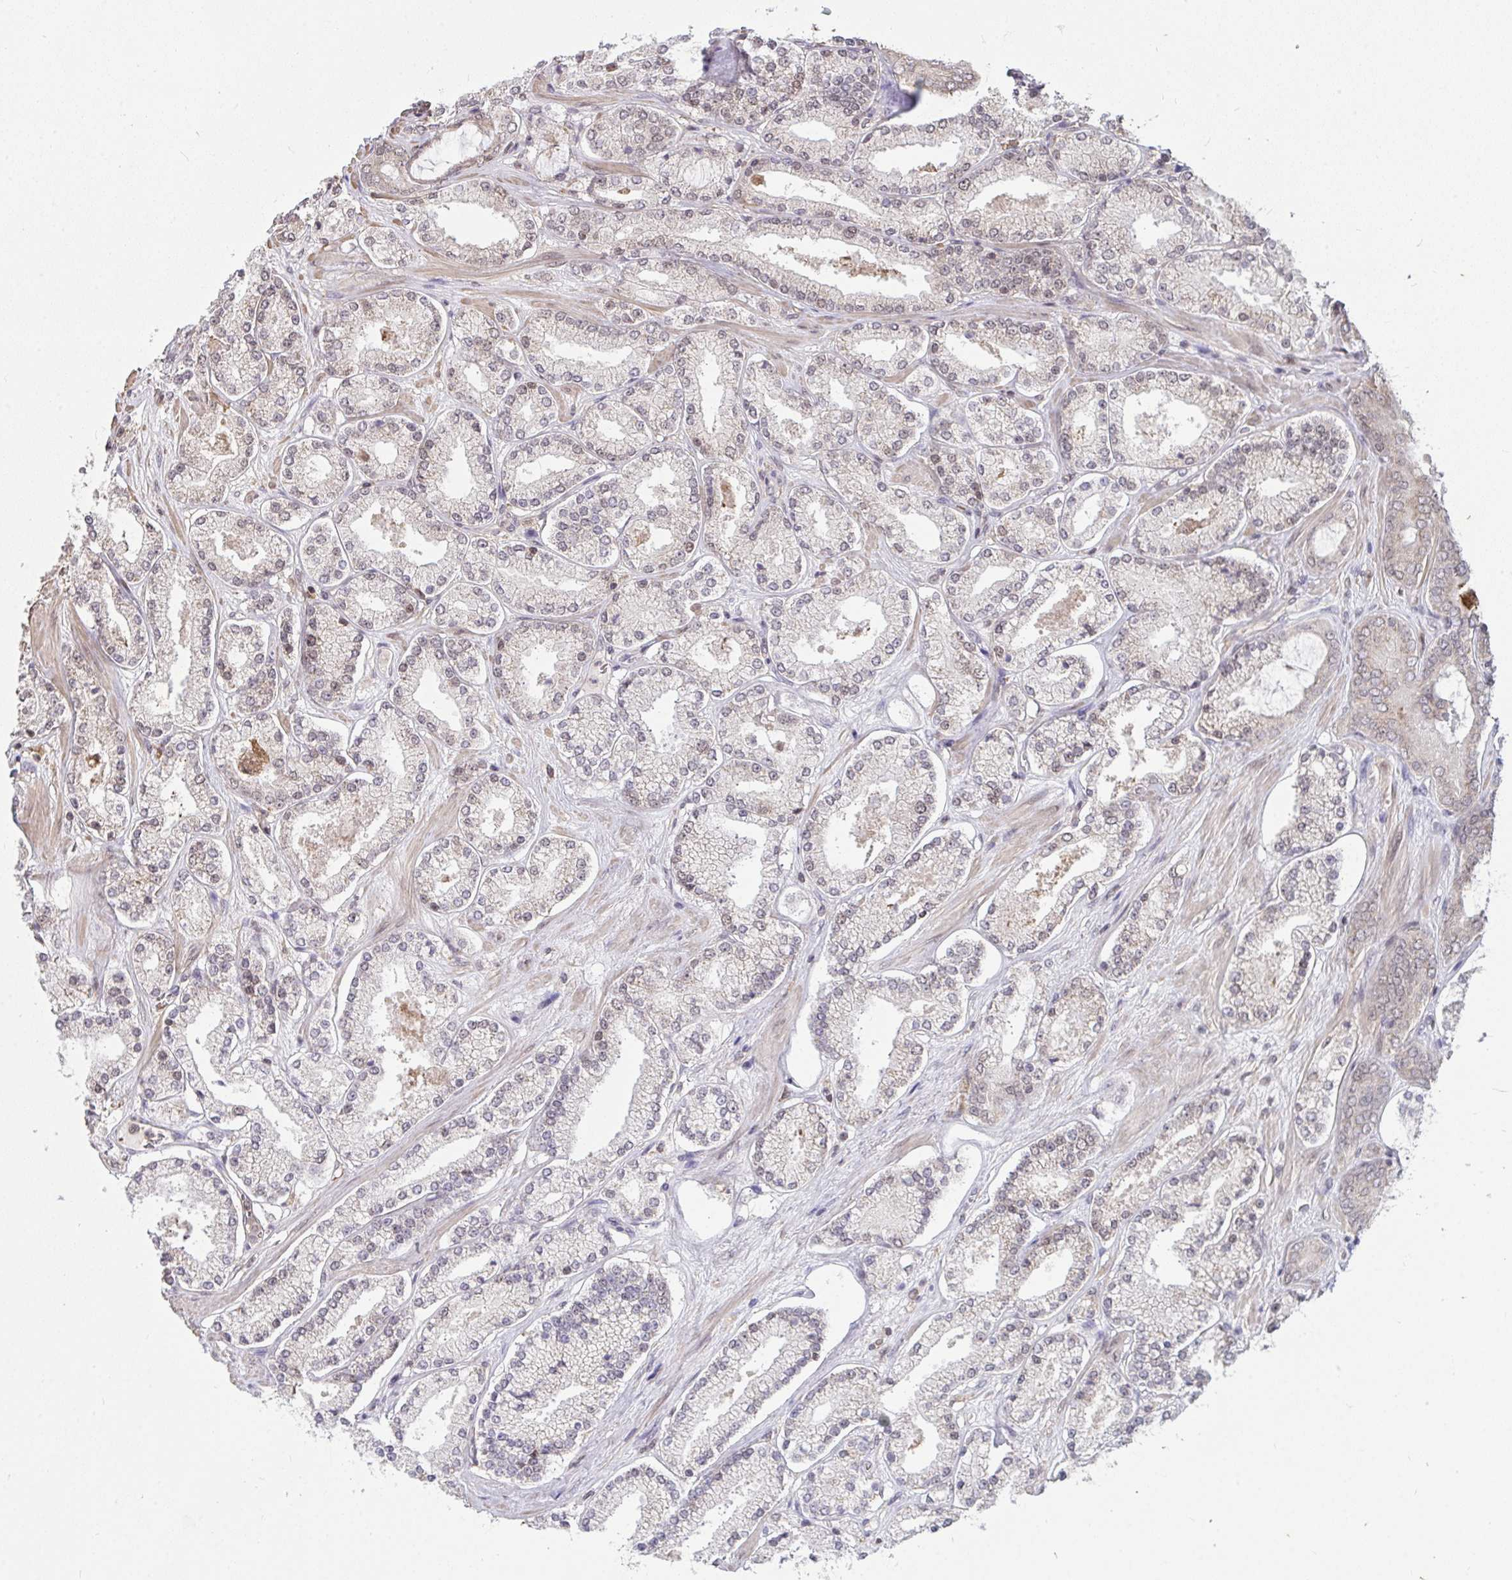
{"staining": {"intensity": "weak", "quantity": "<25%", "location": "nuclear"}, "tissue": "prostate cancer", "cell_type": "Tumor cells", "image_type": "cancer", "snomed": [{"axis": "morphology", "description": "Adenocarcinoma, High grade"}, {"axis": "topography", "description": "Prostate"}], "caption": "Tumor cells show no significant protein positivity in adenocarcinoma (high-grade) (prostate).", "gene": "SAP30", "patient": {"sex": "male", "age": 63}}